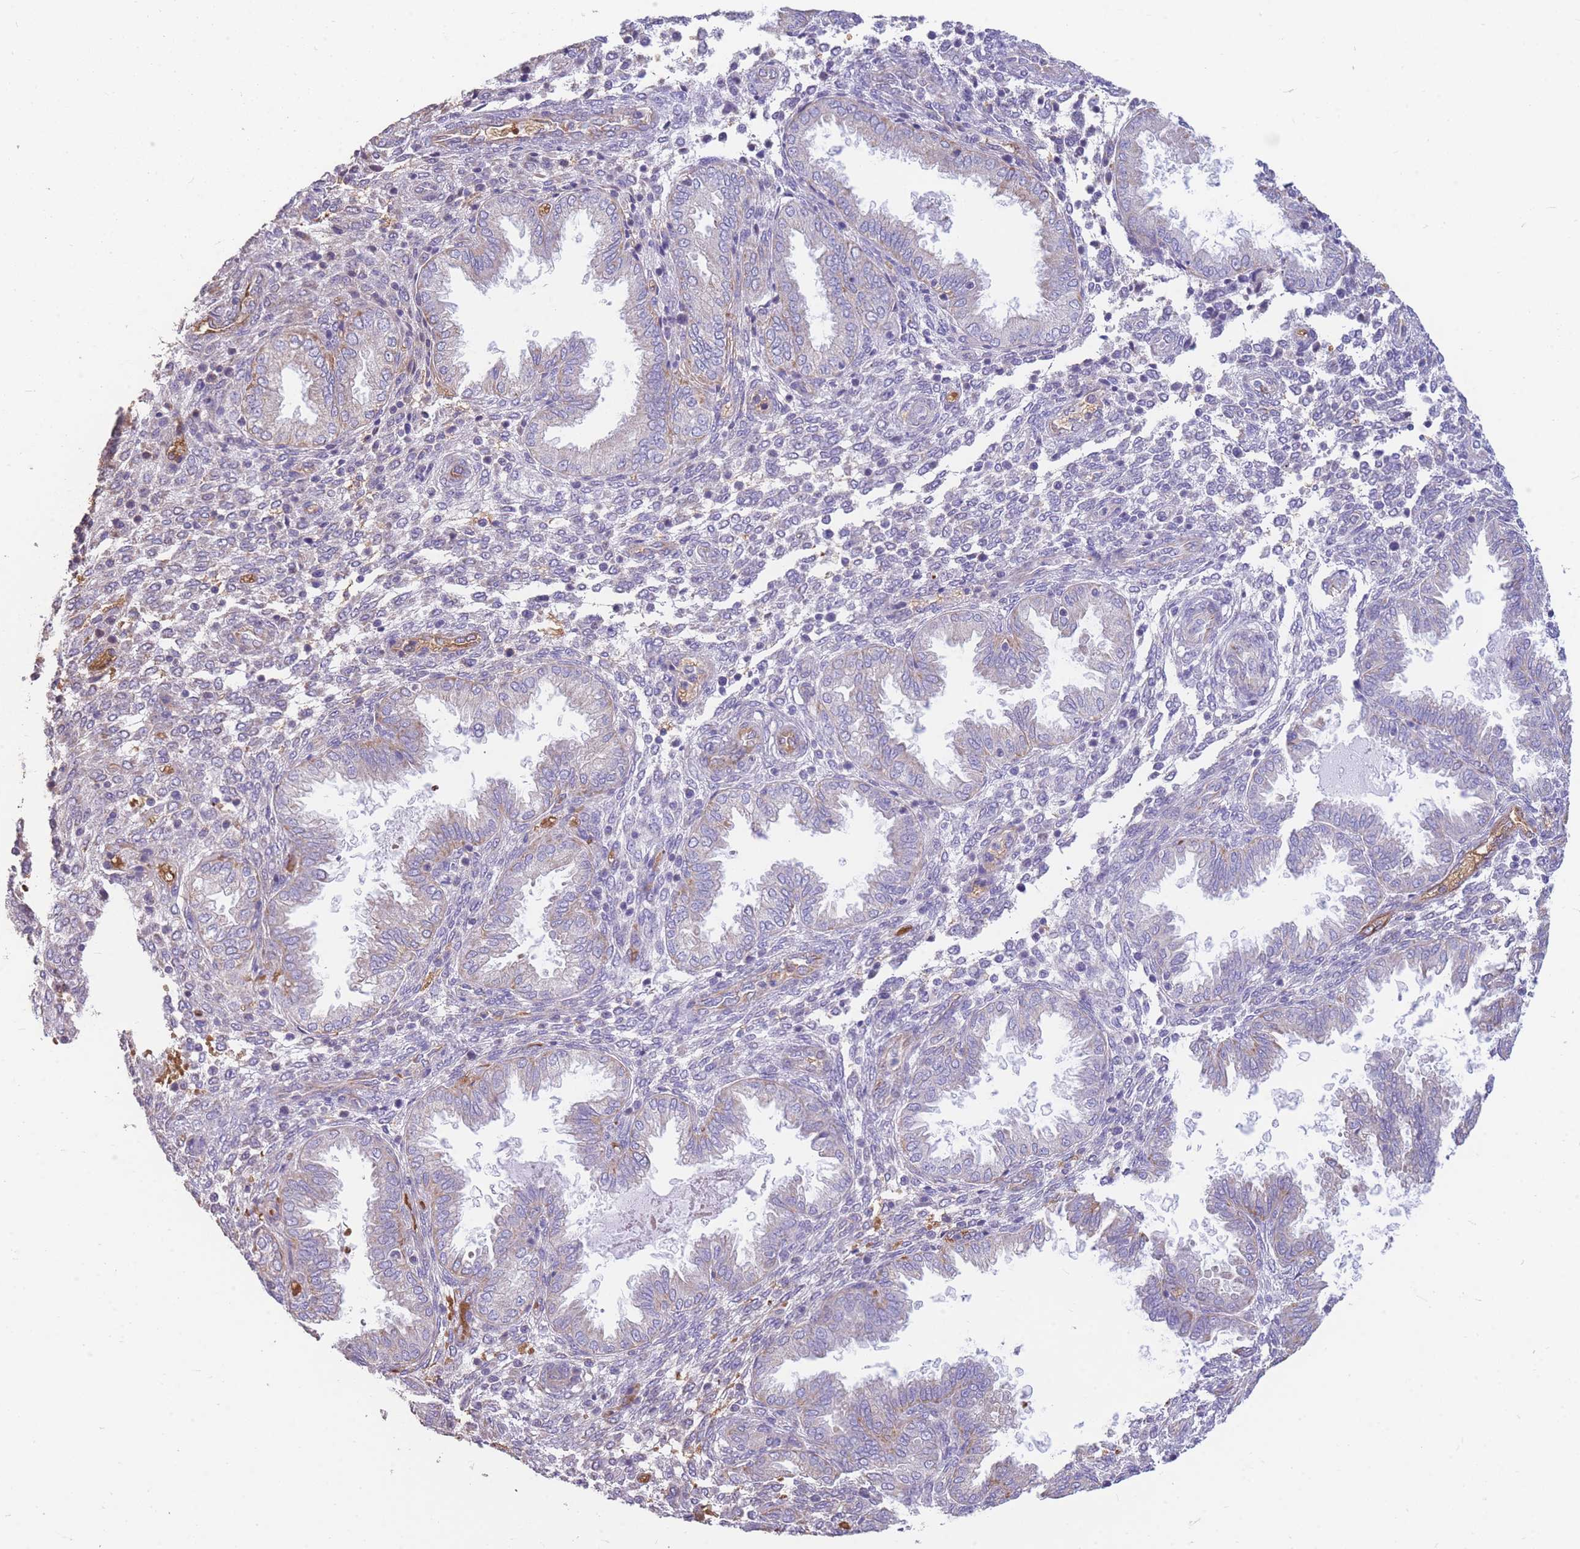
{"staining": {"intensity": "negative", "quantity": "none", "location": "none"}, "tissue": "endometrium", "cell_type": "Cells in endometrial stroma", "image_type": "normal", "snomed": [{"axis": "morphology", "description": "Normal tissue, NOS"}, {"axis": "topography", "description": "Endometrium"}], "caption": "The histopathology image reveals no significant staining in cells in endometrial stroma of endometrium. The staining is performed using DAB brown chromogen with nuclei counter-stained in using hematoxylin.", "gene": "ANKRD53", "patient": {"sex": "female", "age": 33}}